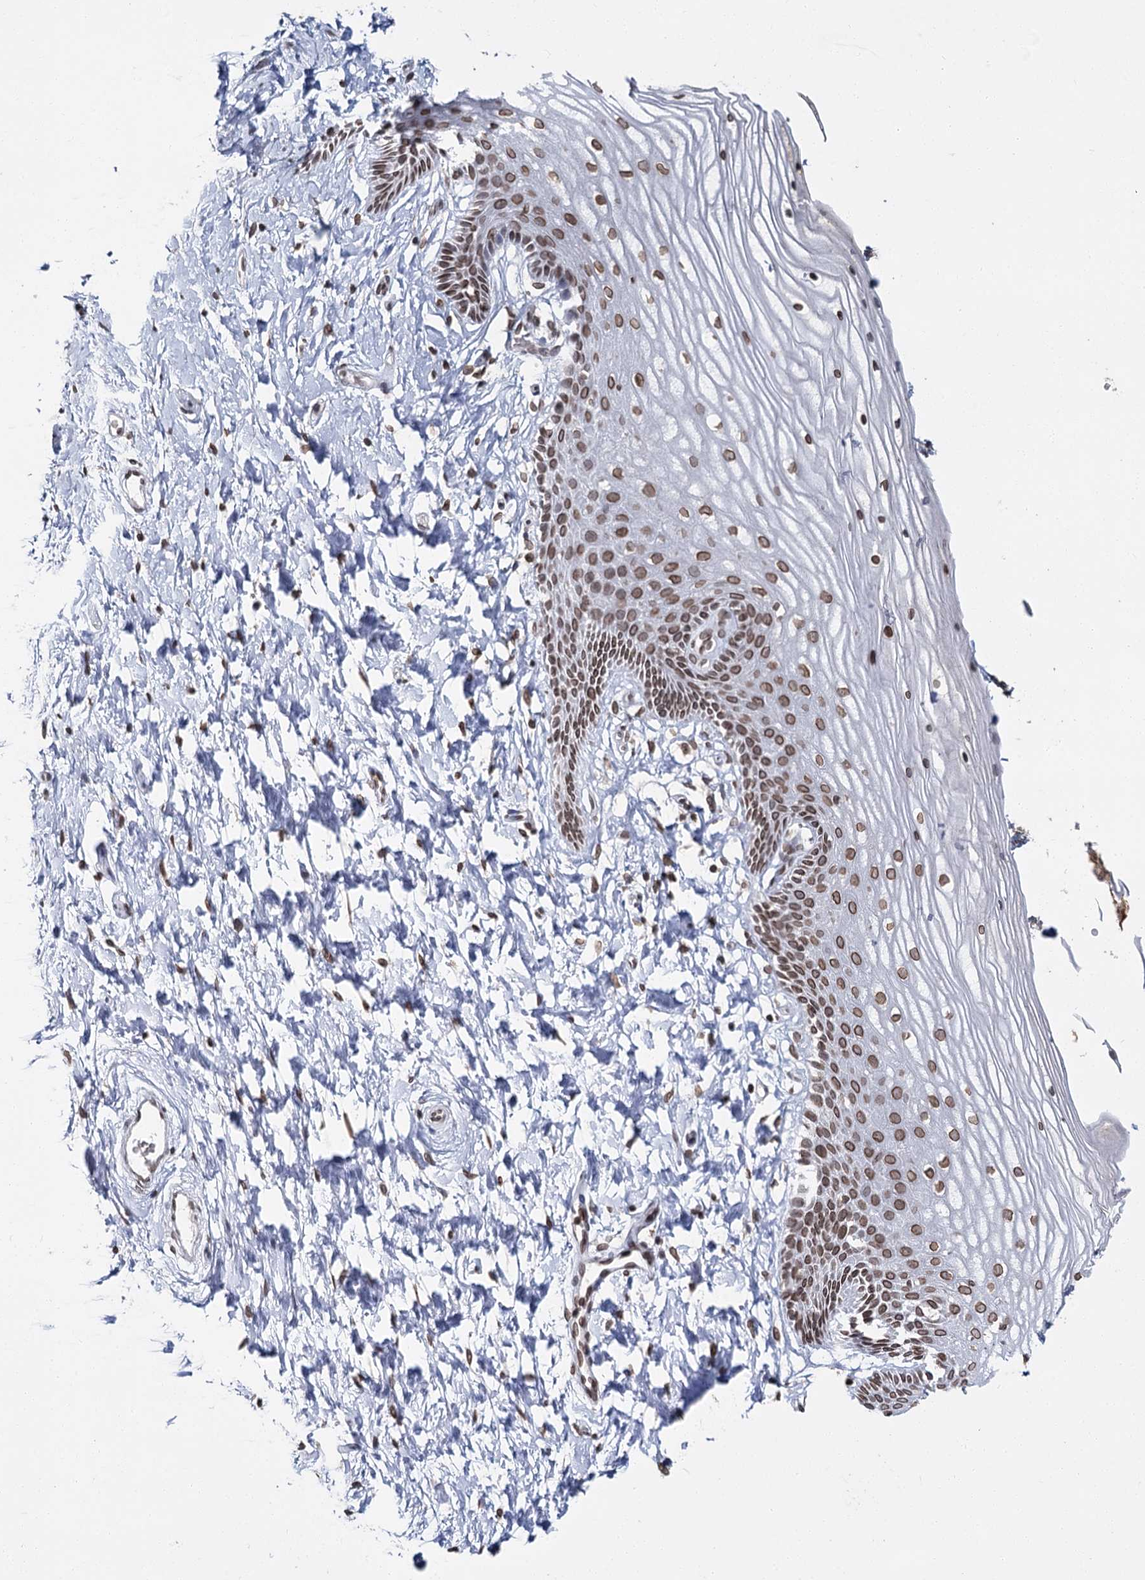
{"staining": {"intensity": "moderate", "quantity": ">75%", "location": "cytoplasmic/membranous,nuclear"}, "tissue": "vagina", "cell_type": "Squamous epithelial cells", "image_type": "normal", "snomed": [{"axis": "morphology", "description": "Normal tissue, NOS"}, {"axis": "topography", "description": "Vagina"}, {"axis": "topography", "description": "Cervix"}], "caption": "Normal vagina was stained to show a protein in brown. There is medium levels of moderate cytoplasmic/membranous,nuclear expression in about >75% of squamous epithelial cells.", "gene": "KIAA0930", "patient": {"sex": "female", "age": 40}}